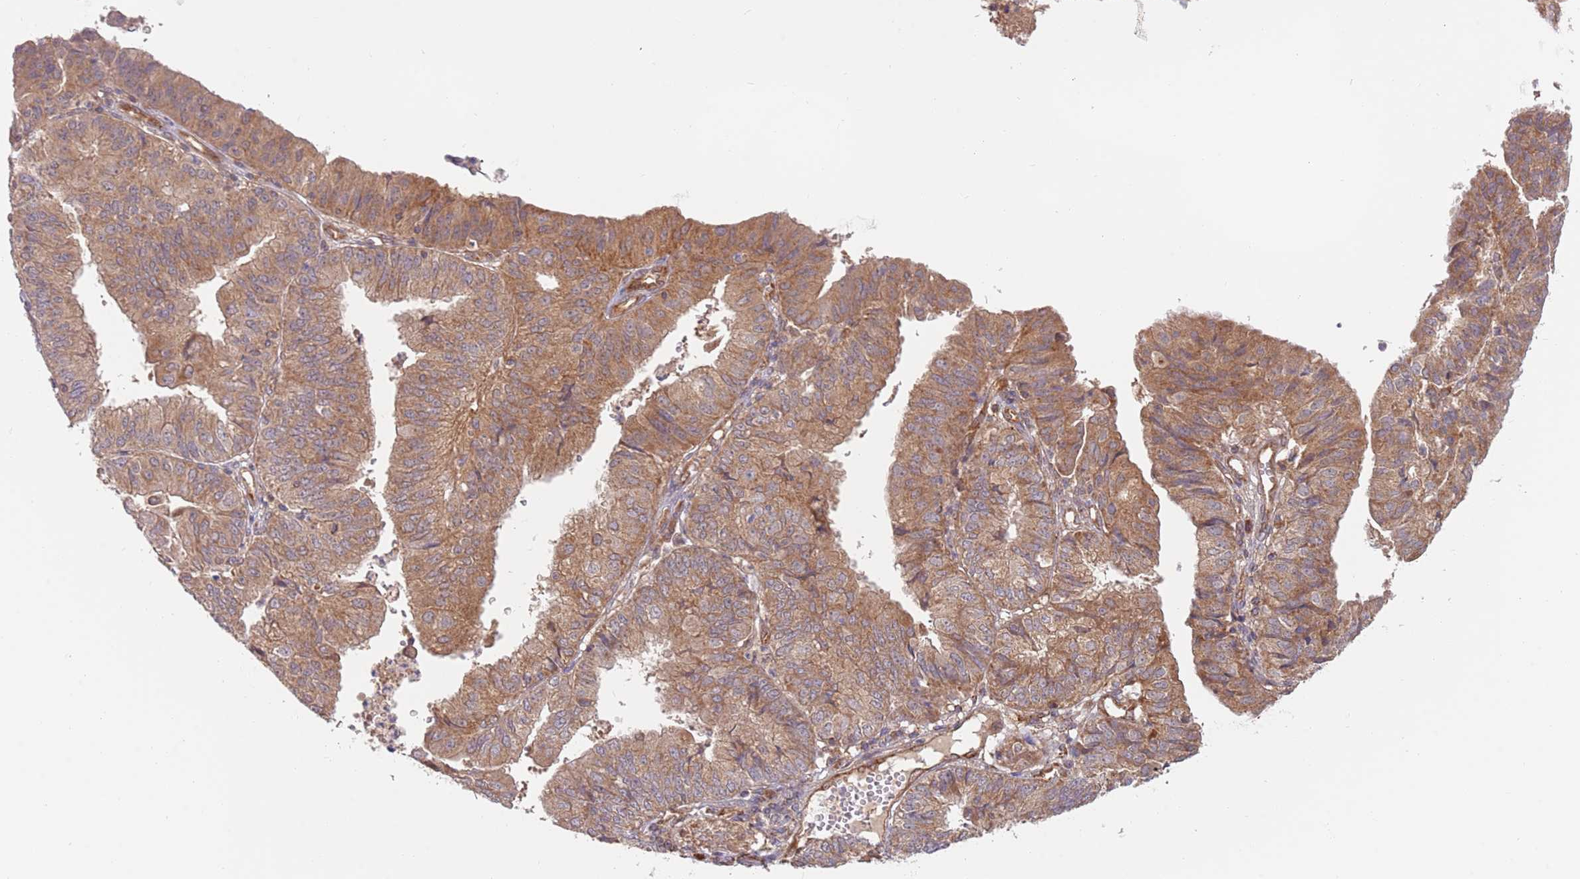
{"staining": {"intensity": "moderate", "quantity": ">75%", "location": "cytoplasmic/membranous"}, "tissue": "endometrial cancer", "cell_type": "Tumor cells", "image_type": "cancer", "snomed": [{"axis": "morphology", "description": "Adenocarcinoma, NOS"}, {"axis": "topography", "description": "Endometrium"}], "caption": "Moderate cytoplasmic/membranous expression is seen in approximately >75% of tumor cells in endometrial adenocarcinoma.", "gene": "GUK1", "patient": {"sex": "female", "age": 56}}